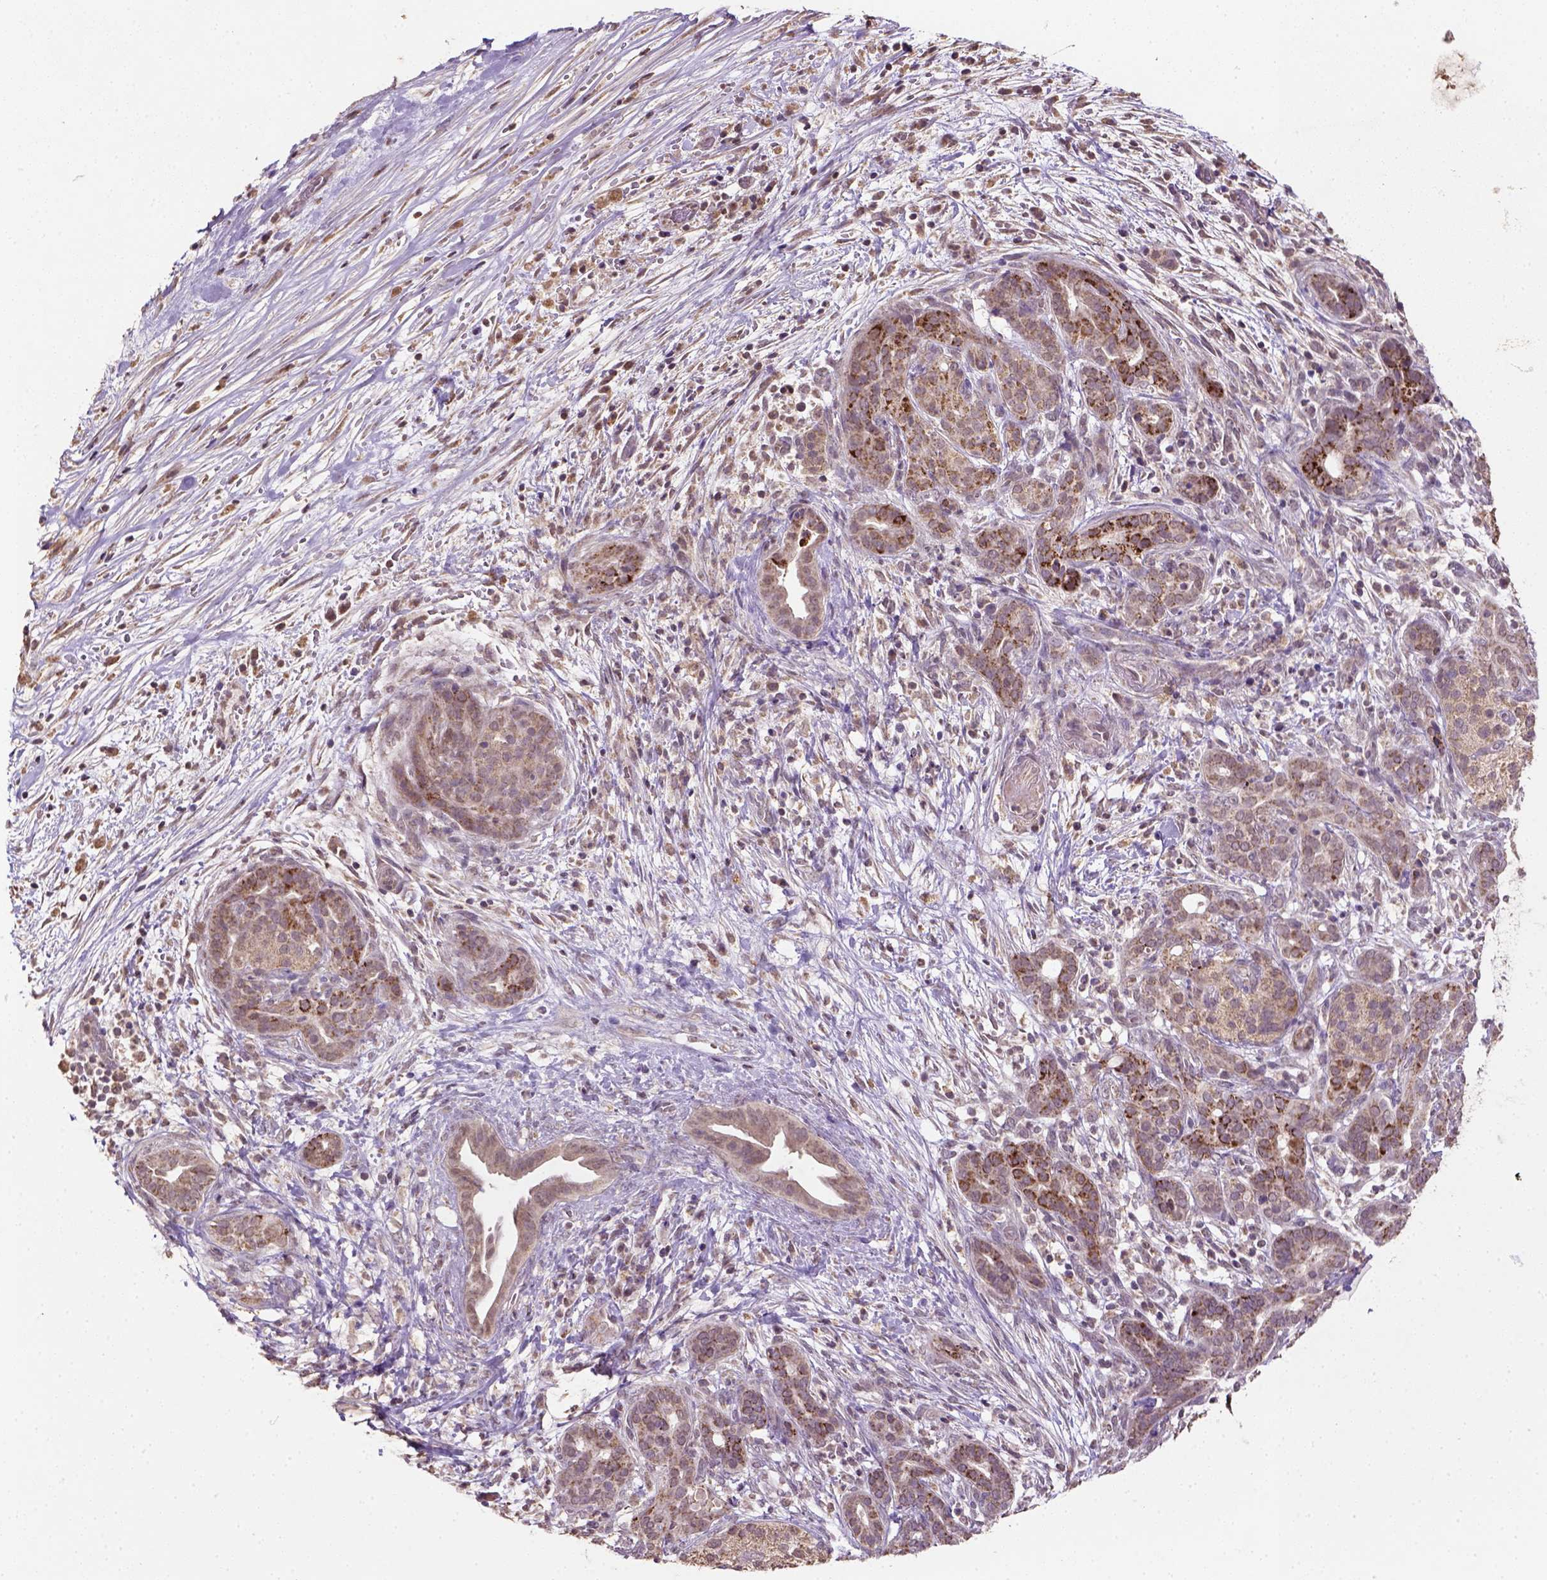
{"staining": {"intensity": "strong", "quantity": "<25%", "location": "cytoplasmic/membranous"}, "tissue": "pancreatic cancer", "cell_type": "Tumor cells", "image_type": "cancer", "snomed": [{"axis": "morphology", "description": "Adenocarcinoma, NOS"}, {"axis": "topography", "description": "Pancreas"}], "caption": "IHC of human pancreatic cancer reveals medium levels of strong cytoplasmic/membranous staining in about <25% of tumor cells.", "gene": "NUDT10", "patient": {"sex": "male", "age": 44}}